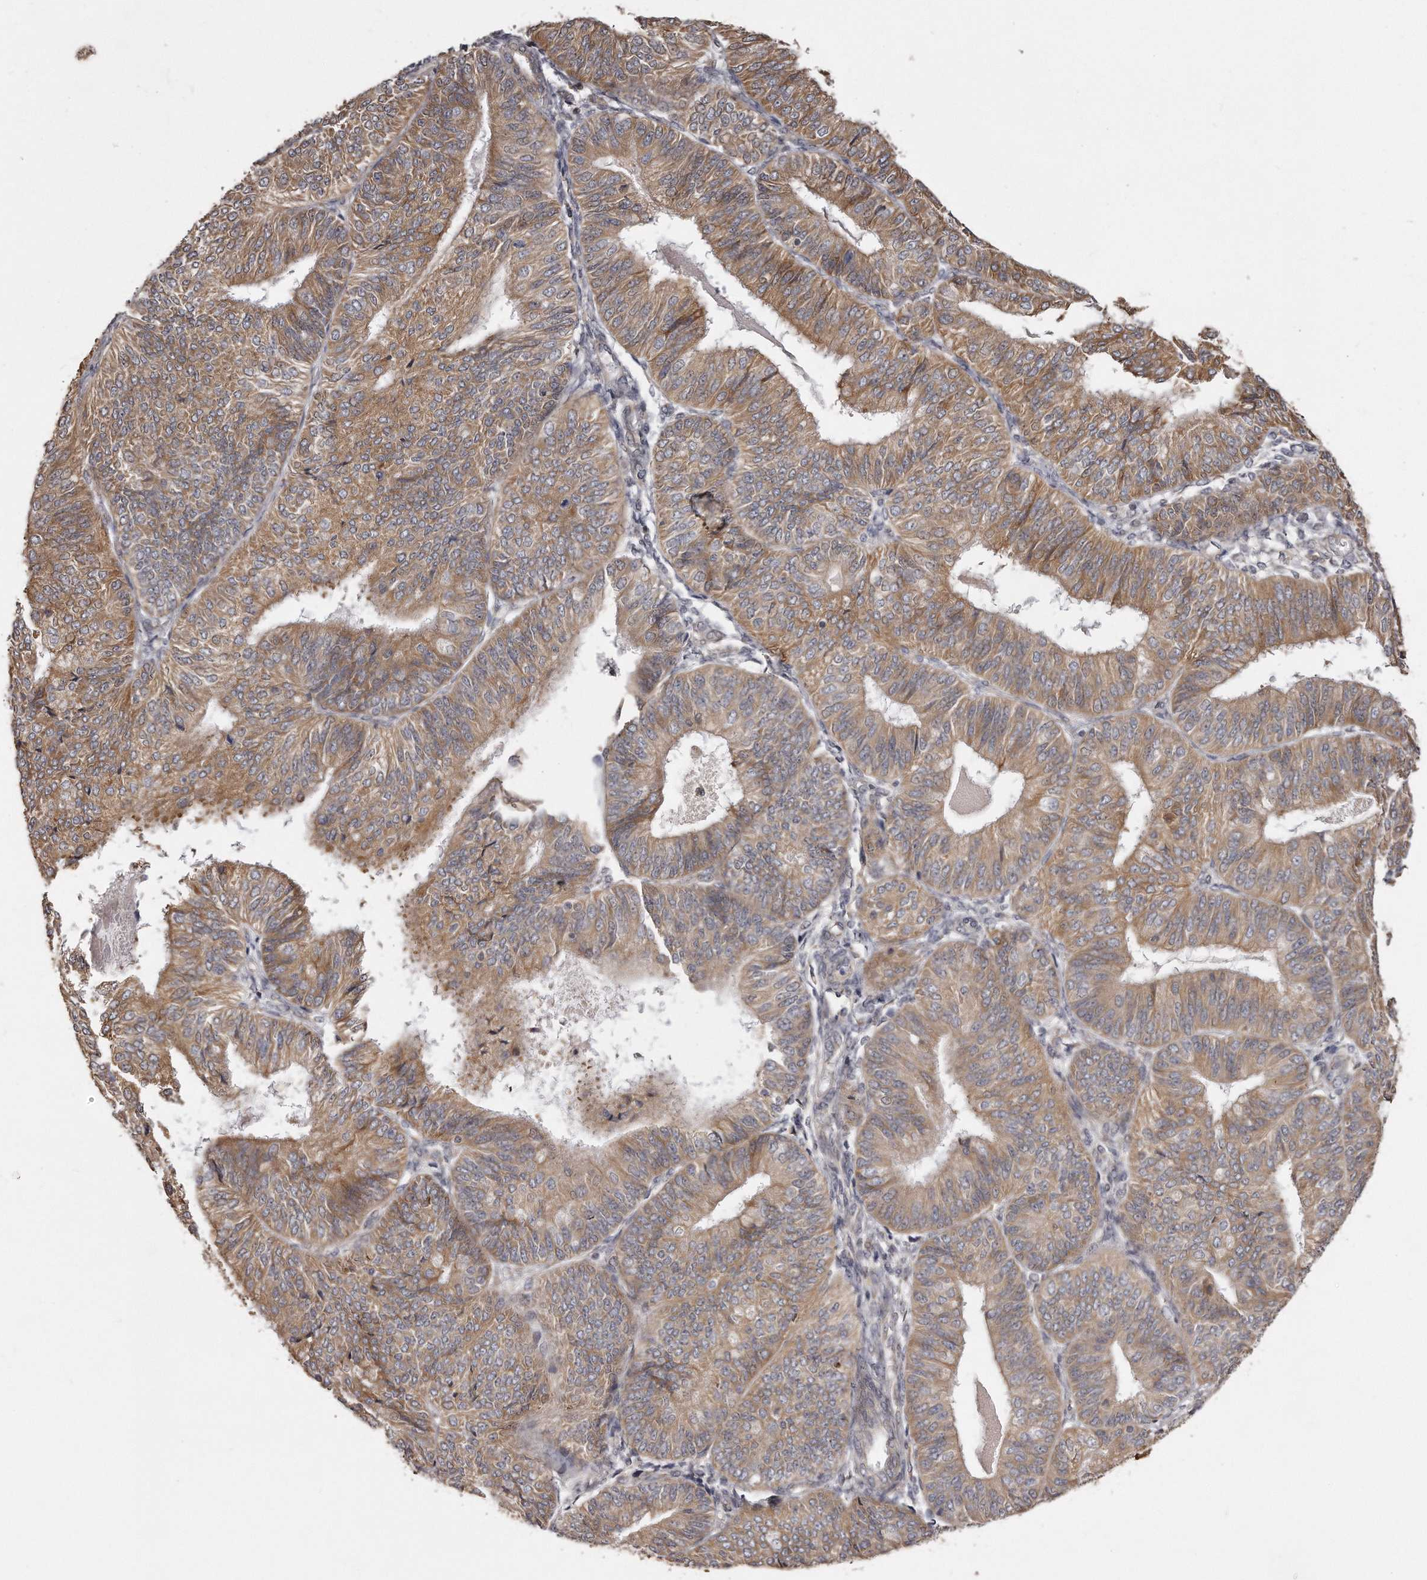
{"staining": {"intensity": "moderate", "quantity": ">75%", "location": "cytoplasmic/membranous"}, "tissue": "endometrial cancer", "cell_type": "Tumor cells", "image_type": "cancer", "snomed": [{"axis": "morphology", "description": "Adenocarcinoma, NOS"}, {"axis": "topography", "description": "Endometrium"}], "caption": "Immunohistochemistry (DAB (3,3'-diaminobenzidine)) staining of human endometrial adenocarcinoma reveals moderate cytoplasmic/membranous protein expression in approximately >75% of tumor cells. The protein is shown in brown color, while the nuclei are stained blue.", "gene": "TRAPPC14", "patient": {"sex": "female", "age": 58}}